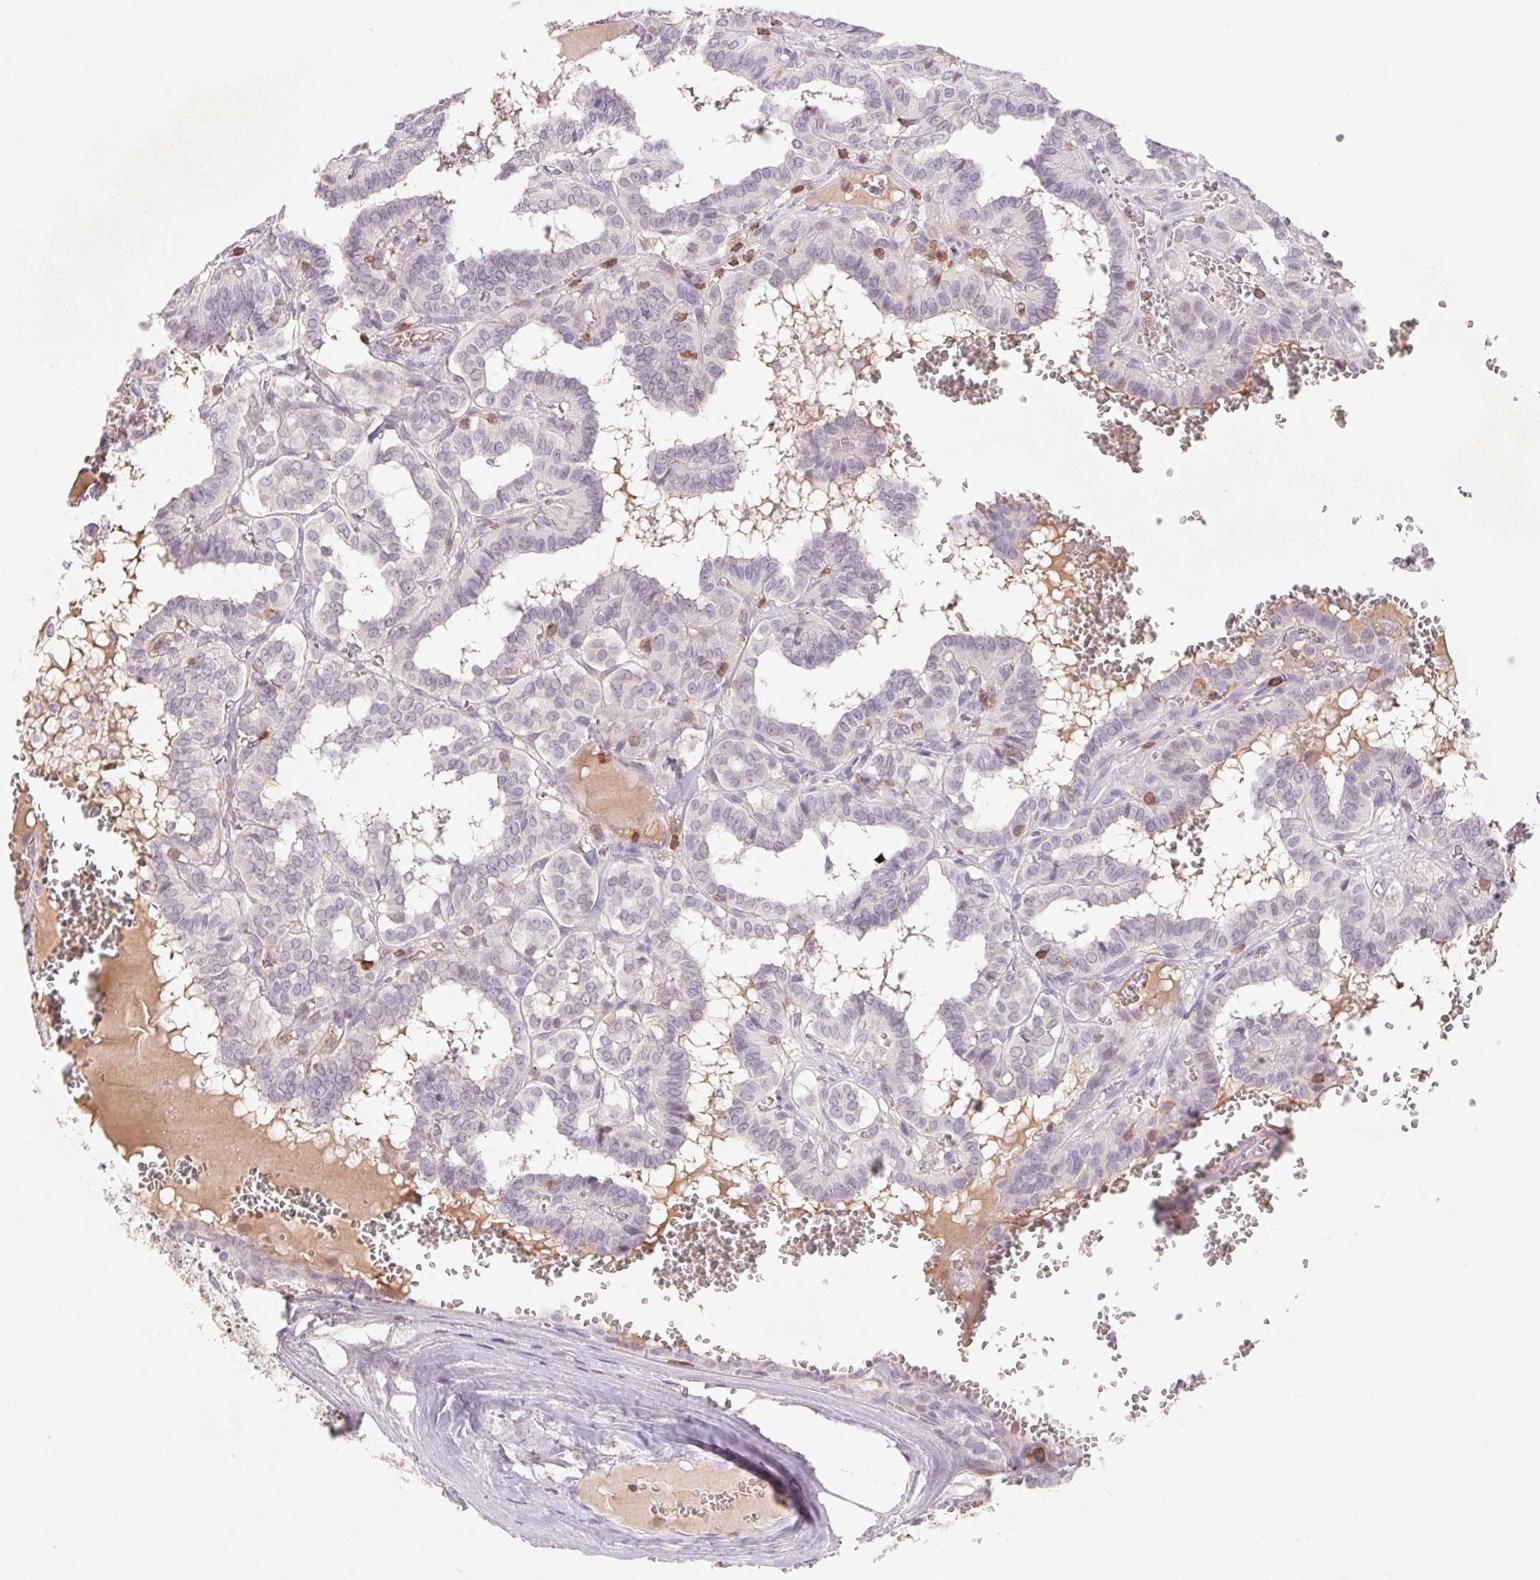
{"staining": {"intensity": "negative", "quantity": "none", "location": "none"}, "tissue": "thyroid cancer", "cell_type": "Tumor cells", "image_type": "cancer", "snomed": [{"axis": "morphology", "description": "Papillary adenocarcinoma, NOS"}, {"axis": "topography", "description": "Thyroid gland"}], "caption": "IHC photomicrograph of human thyroid cancer stained for a protein (brown), which shows no positivity in tumor cells.", "gene": "KIF26A", "patient": {"sex": "female", "age": 21}}